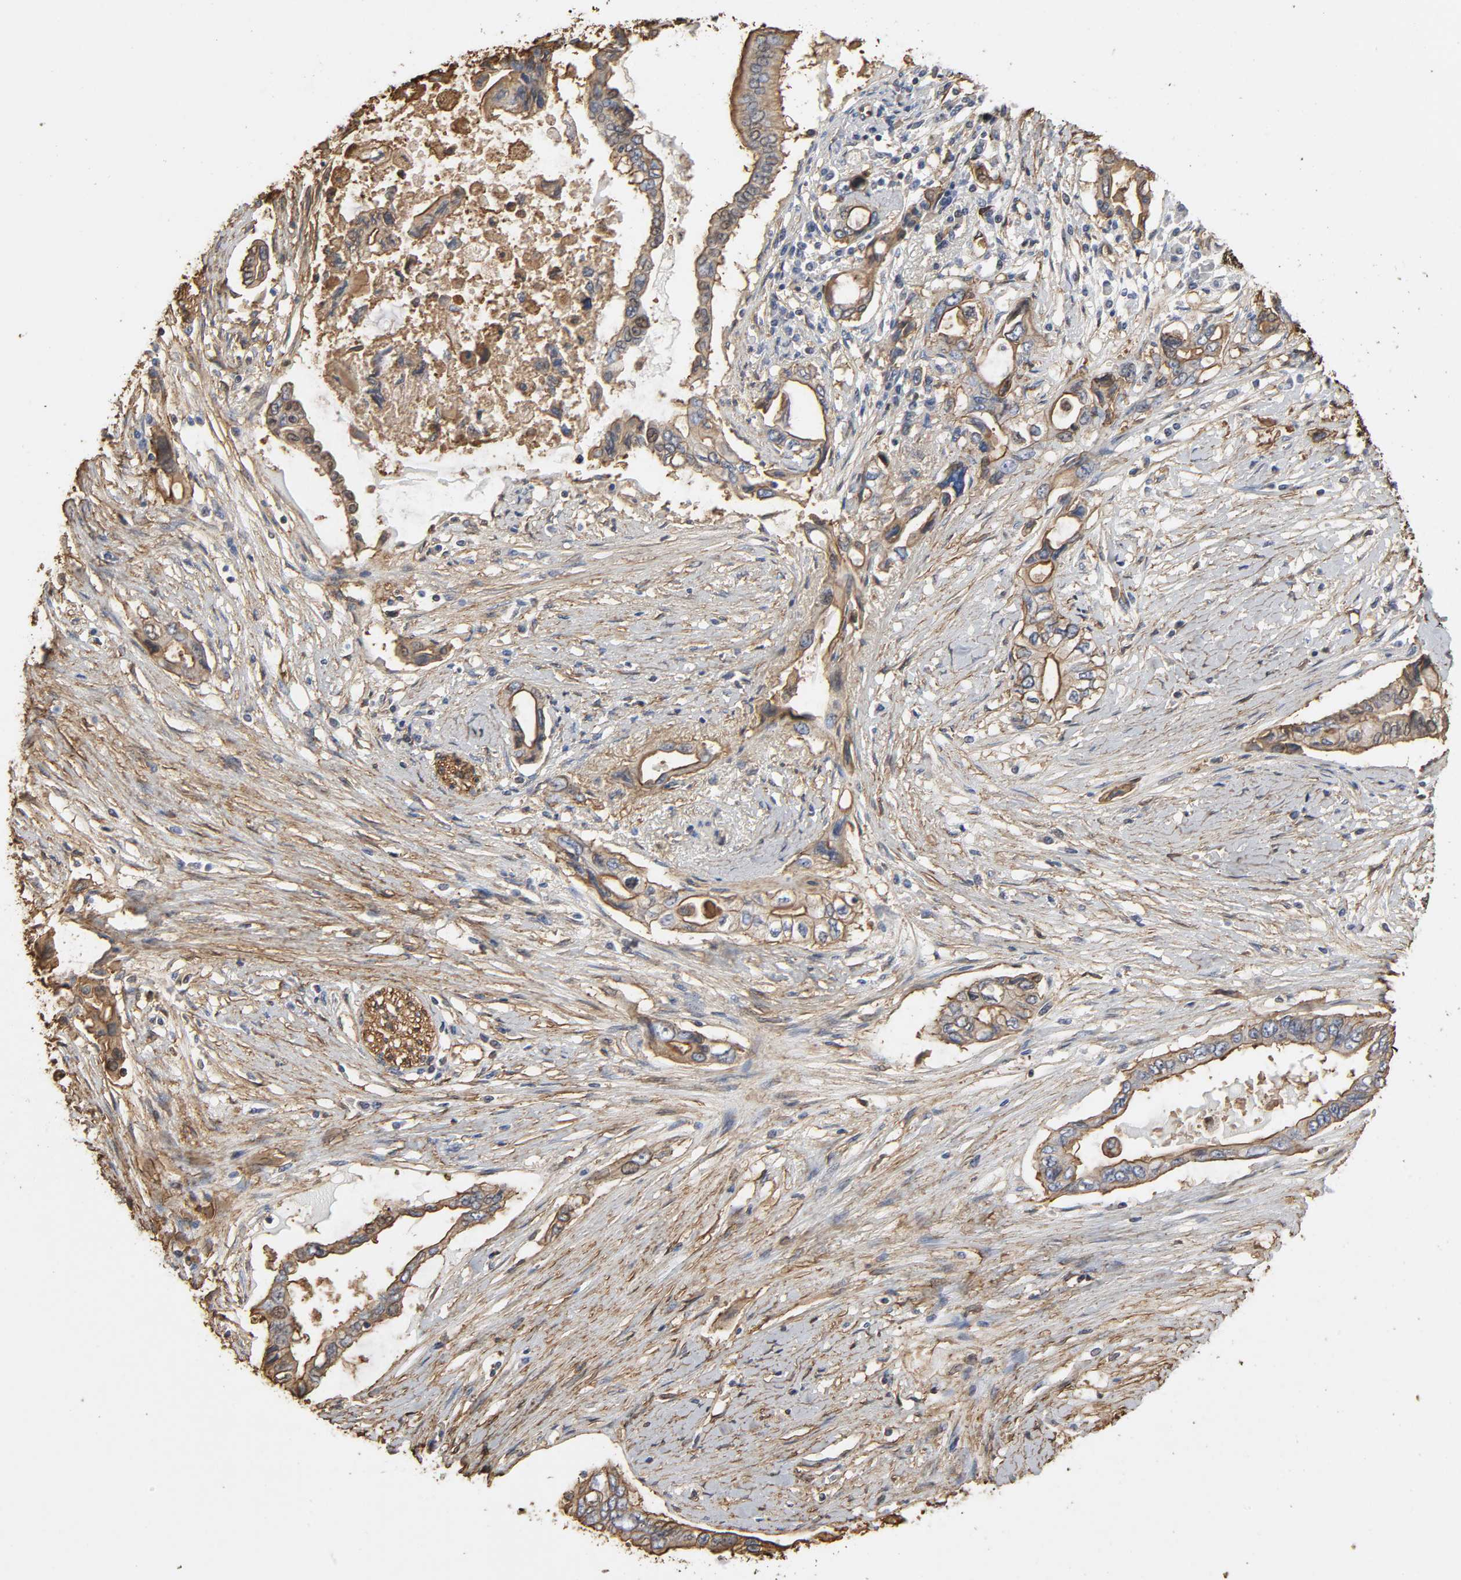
{"staining": {"intensity": "moderate", "quantity": ">75%", "location": "cytoplasmic/membranous"}, "tissue": "pancreatic cancer", "cell_type": "Tumor cells", "image_type": "cancer", "snomed": [{"axis": "morphology", "description": "Adenocarcinoma, NOS"}, {"axis": "topography", "description": "Pancreas"}], "caption": "Immunohistochemistry (IHC) (DAB) staining of human pancreatic cancer exhibits moderate cytoplasmic/membranous protein positivity in about >75% of tumor cells. The staining was performed using DAB (3,3'-diaminobenzidine) to visualize the protein expression in brown, while the nuclei were stained in blue with hematoxylin (Magnification: 20x).", "gene": "ANXA2", "patient": {"sex": "female", "age": 57}}